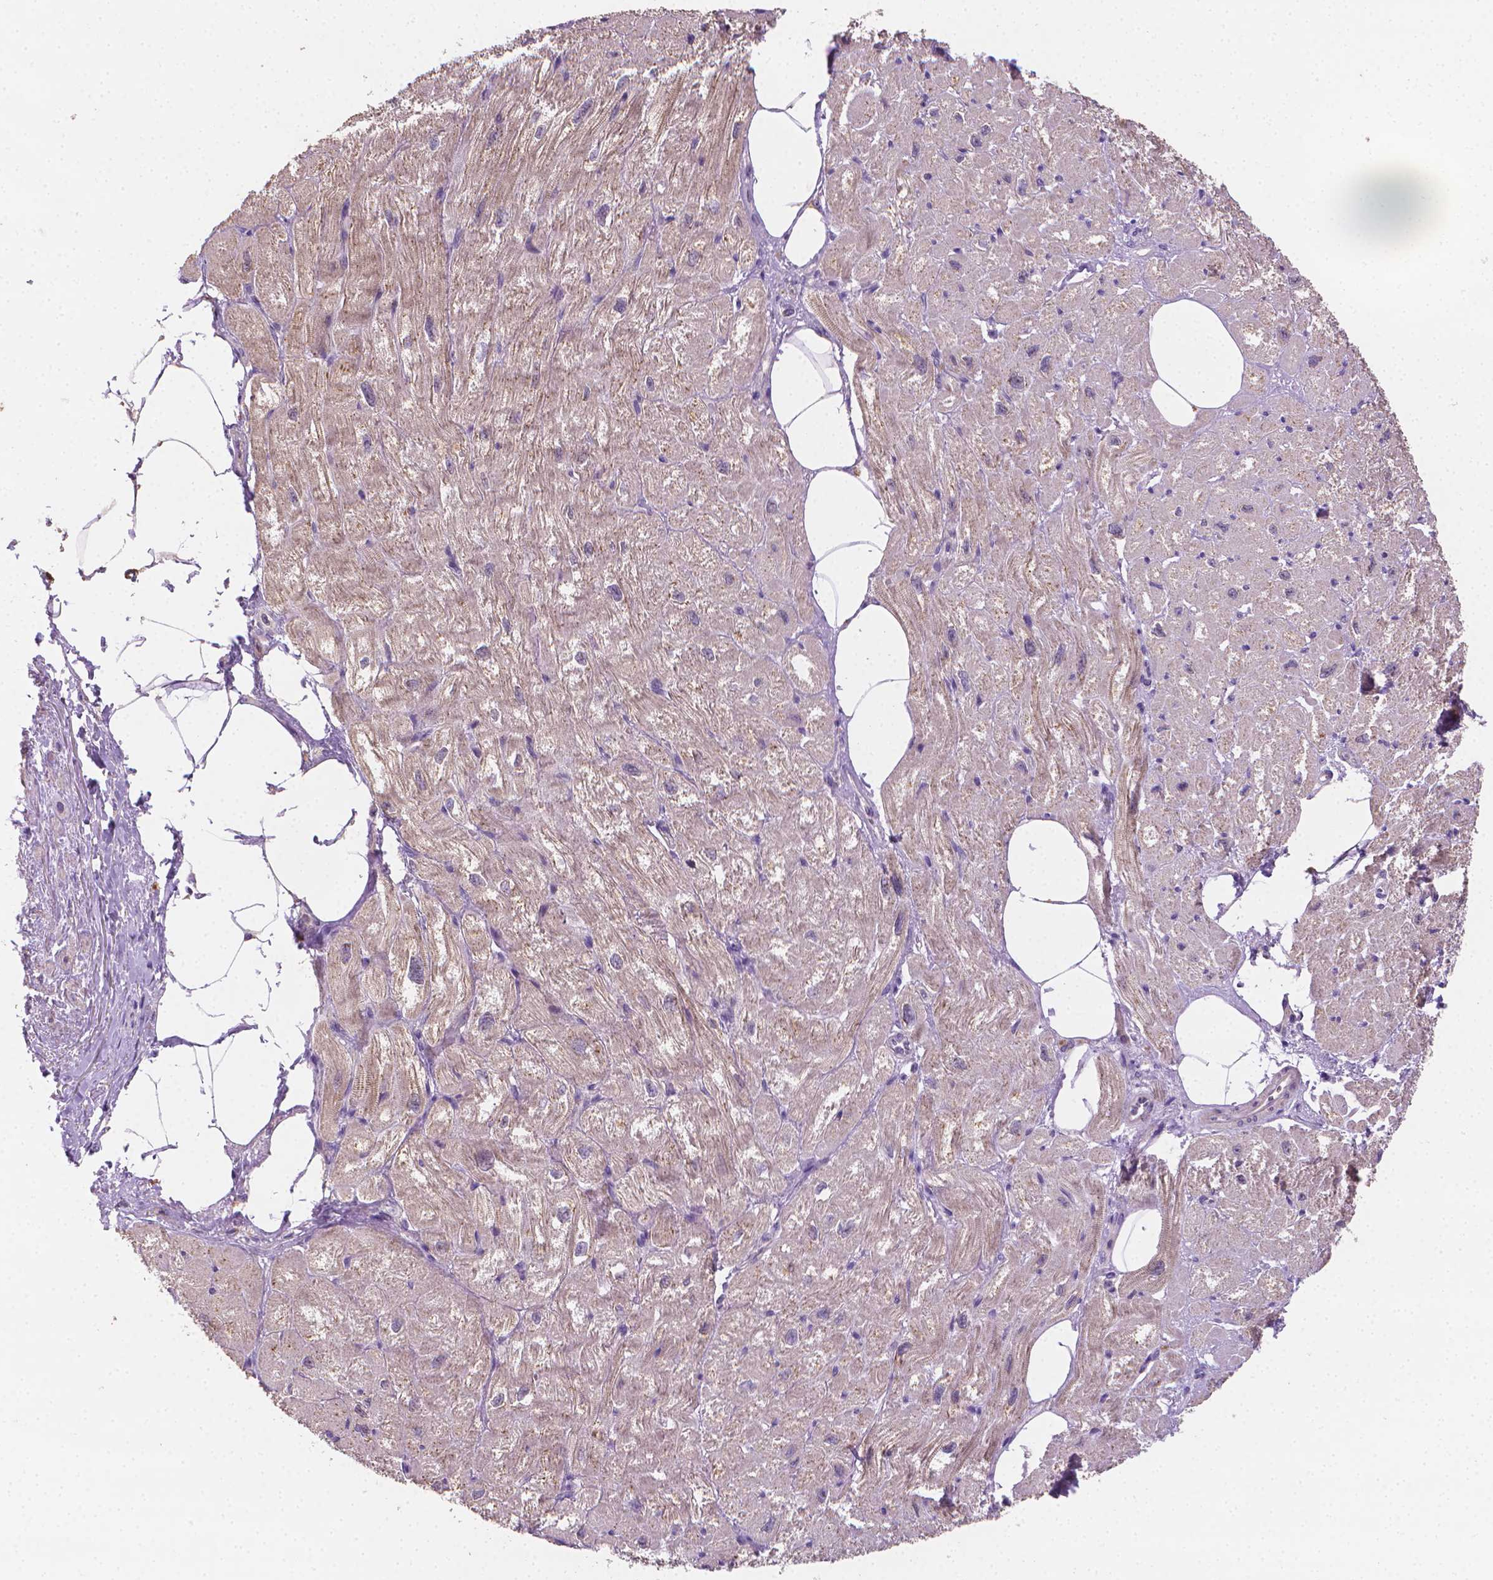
{"staining": {"intensity": "weak", "quantity": "25%-75%", "location": "cytoplasmic/membranous"}, "tissue": "heart muscle", "cell_type": "Cardiomyocytes", "image_type": "normal", "snomed": [{"axis": "morphology", "description": "Normal tissue, NOS"}, {"axis": "topography", "description": "Heart"}], "caption": "Benign heart muscle shows weak cytoplasmic/membranous staining in about 25%-75% of cardiomyocytes, visualized by immunohistochemistry. (DAB (3,3'-diaminobenzidine) IHC with brightfield microscopy, high magnification).", "gene": "CATIP", "patient": {"sex": "female", "age": 62}}